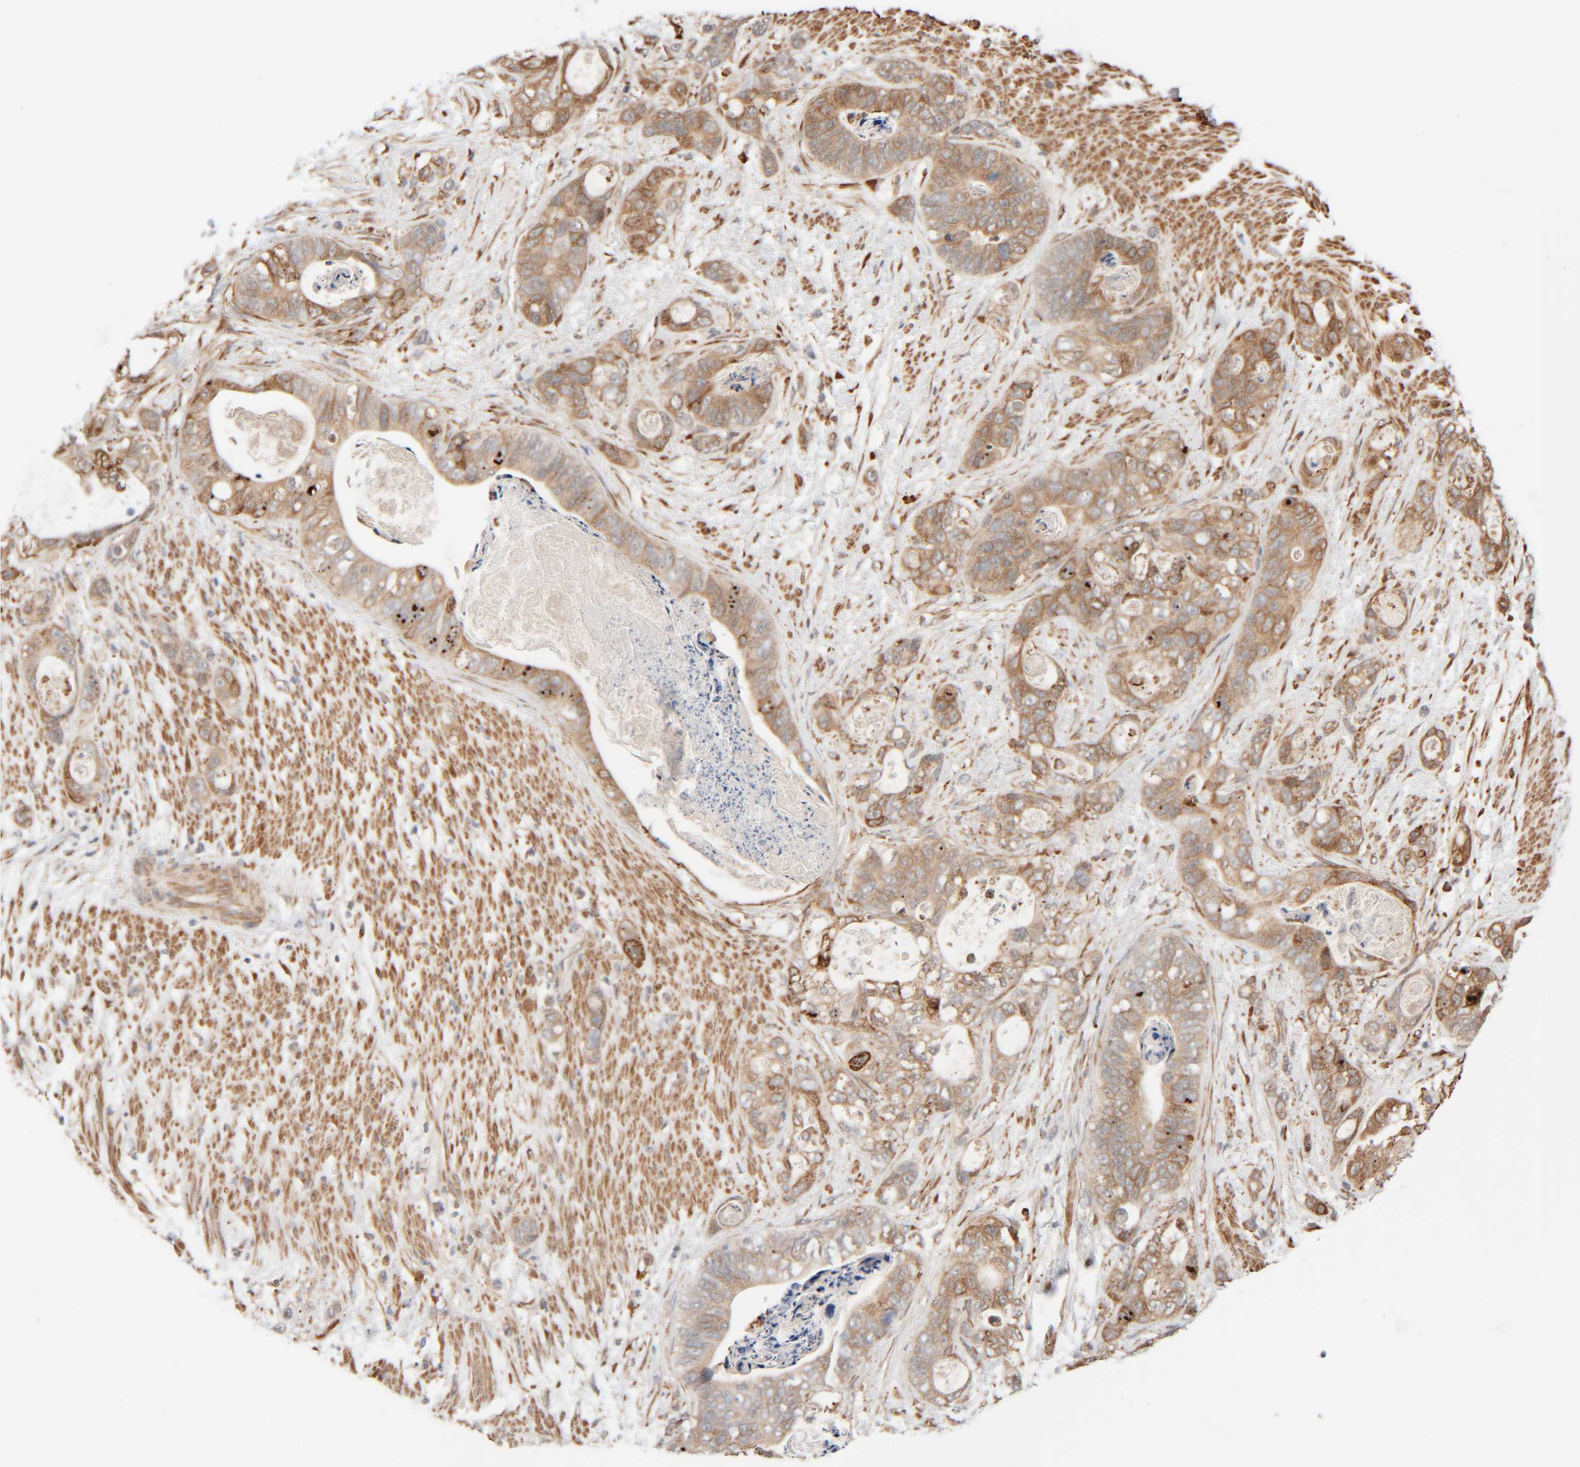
{"staining": {"intensity": "moderate", "quantity": ">75%", "location": "cytoplasmic/membranous"}, "tissue": "stomach cancer", "cell_type": "Tumor cells", "image_type": "cancer", "snomed": [{"axis": "morphology", "description": "Normal tissue, NOS"}, {"axis": "morphology", "description": "Adenocarcinoma, NOS"}, {"axis": "topography", "description": "Stomach"}], "caption": "Brown immunohistochemical staining in human stomach adenocarcinoma reveals moderate cytoplasmic/membranous positivity in approximately >75% of tumor cells.", "gene": "INTS1", "patient": {"sex": "female", "age": 89}}